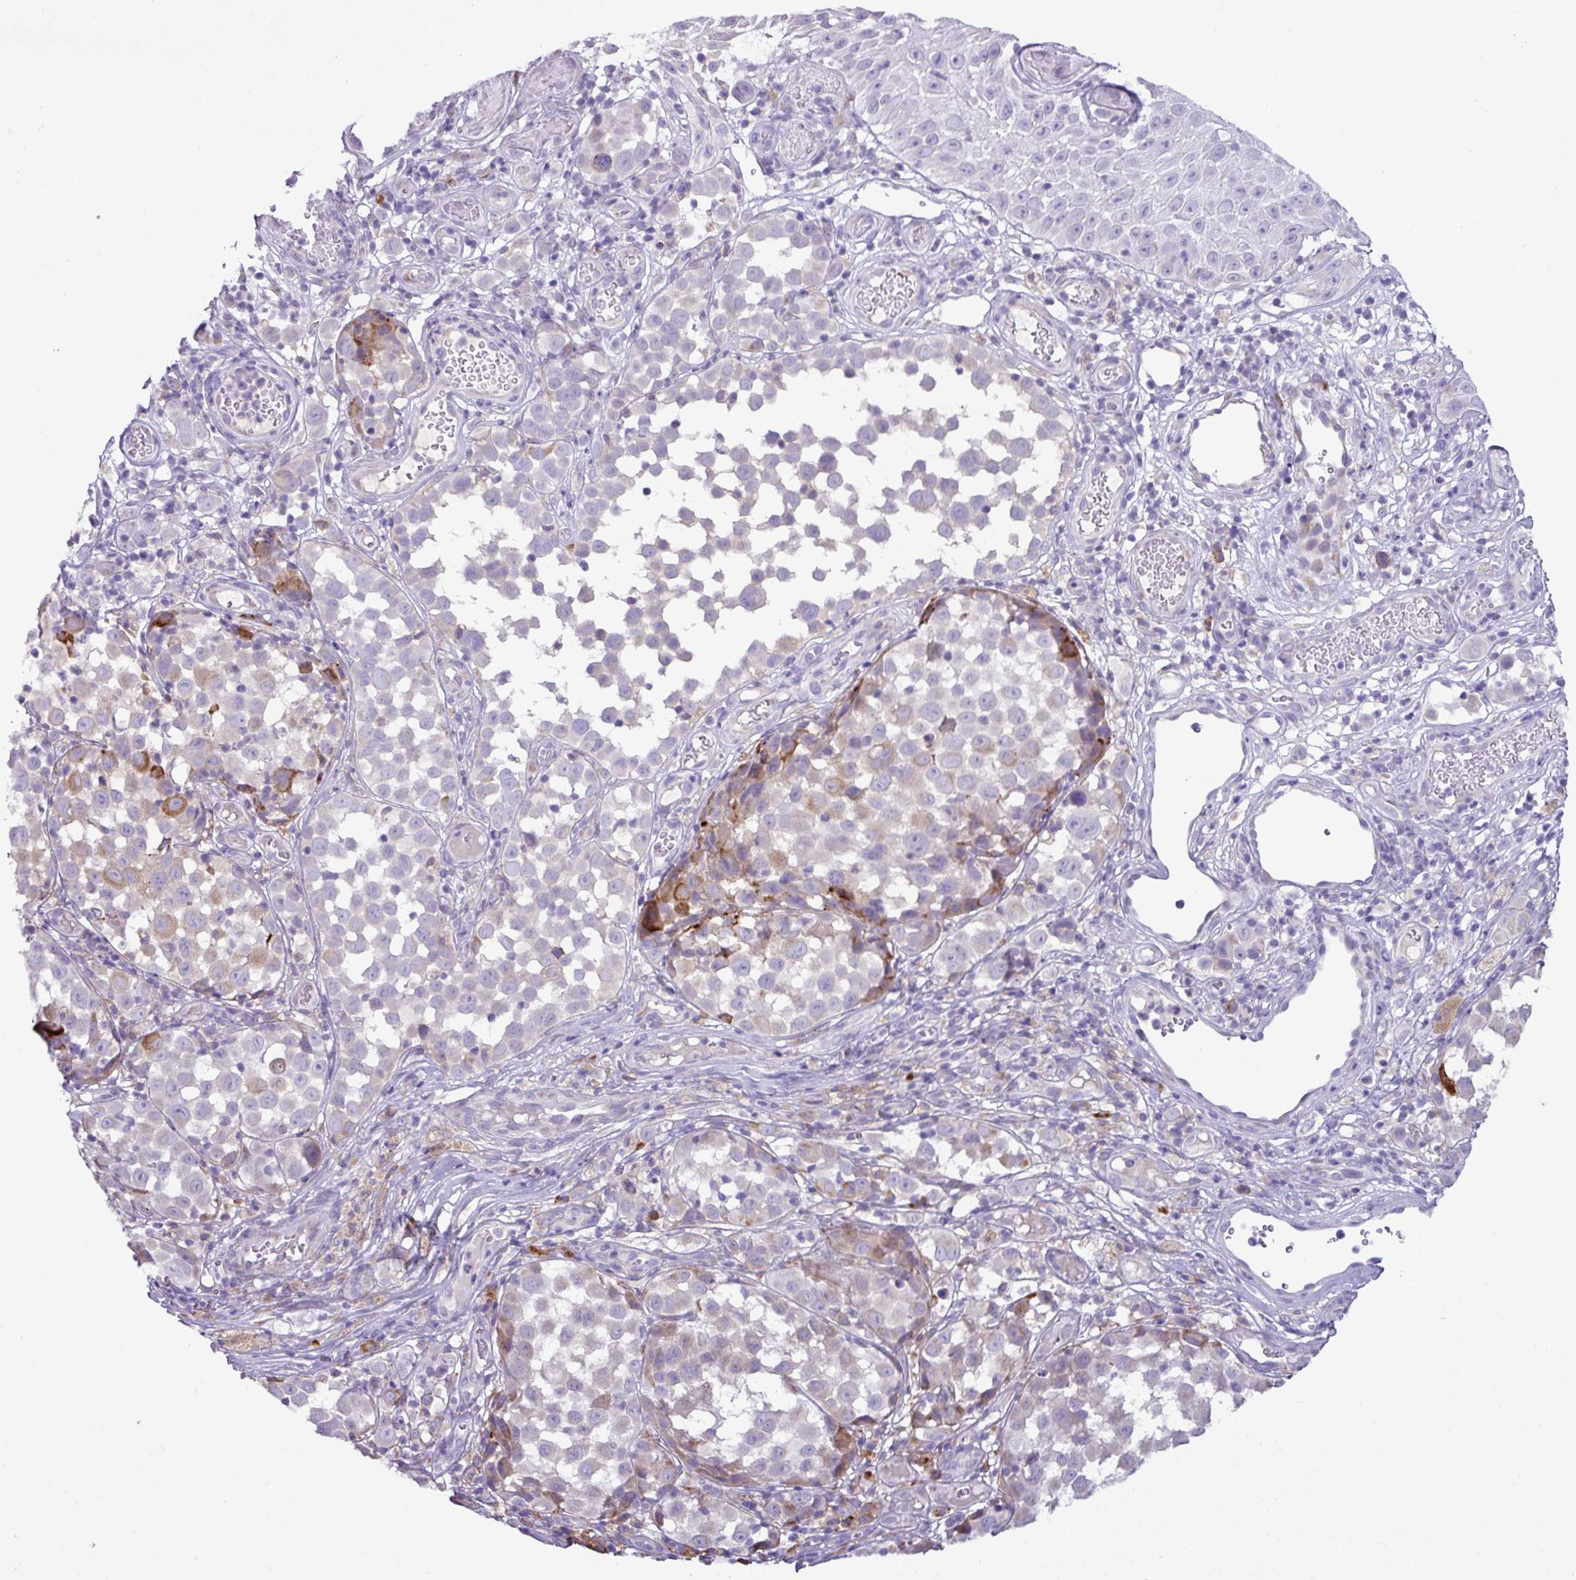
{"staining": {"intensity": "weak", "quantity": "<25%", "location": "cytoplasmic/membranous"}, "tissue": "melanoma", "cell_type": "Tumor cells", "image_type": "cancer", "snomed": [{"axis": "morphology", "description": "Malignant melanoma, NOS"}, {"axis": "topography", "description": "Skin"}], "caption": "This is an IHC histopathology image of human malignant melanoma. There is no positivity in tumor cells.", "gene": "RGS21", "patient": {"sex": "male", "age": 64}}